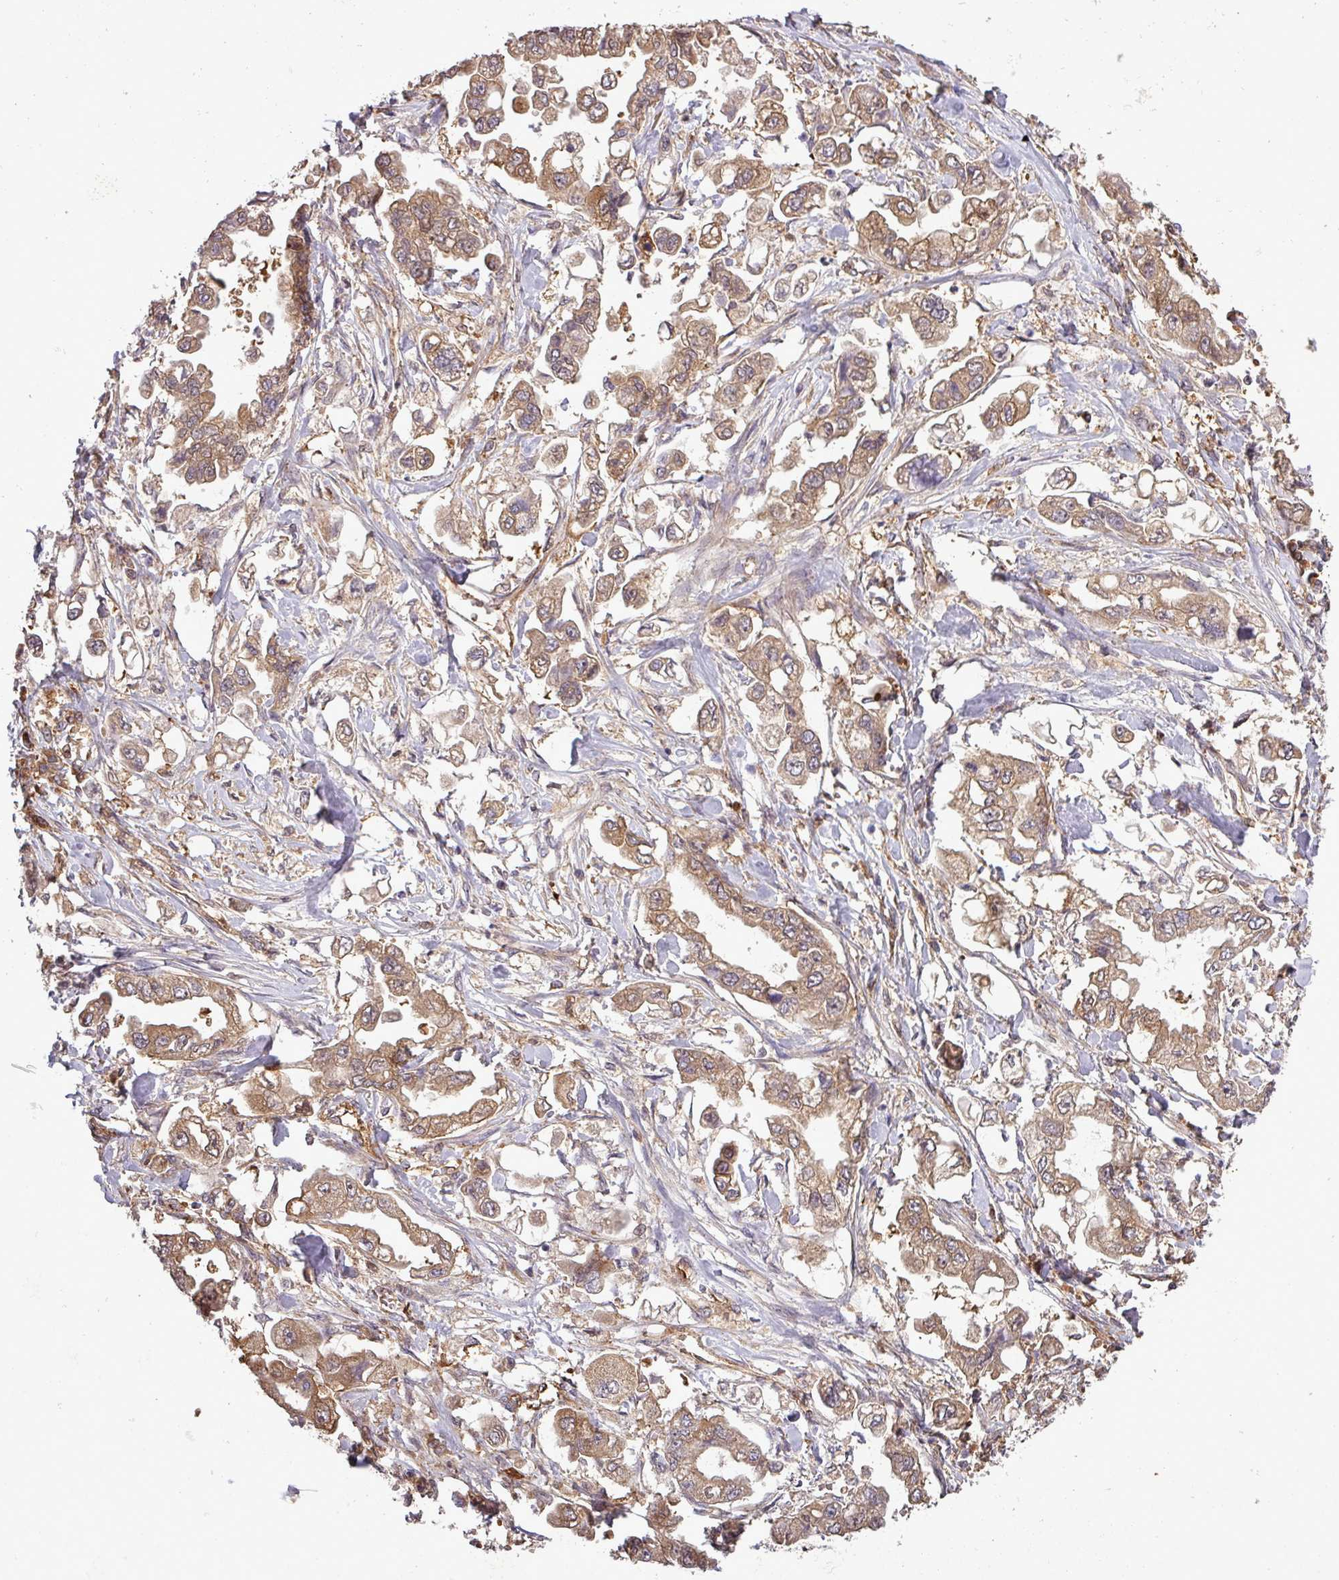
{"staining": {"intensity": "moderate", "quantity": ">75%", "location": "cytoplasmic/membranous"}, "tissue": "stomach cancer", "cell_type": "Tumor cells", "image_type": "cancer", "snomed": [{"axis": "morphology", "description": "Adenocarcinoma, NOS"}, {"axis": "topography", "description": "Stomach"}], "caption": "Protein expression analysis of human stomach cancer reveals moderate cytoplasmic/membranous staining in approximately >75% of tumor cells. (IHC, brightfield microscopy, high magnification).", "gene": "SIRPB2", "patient": {"sex": "male", "age": 62}}